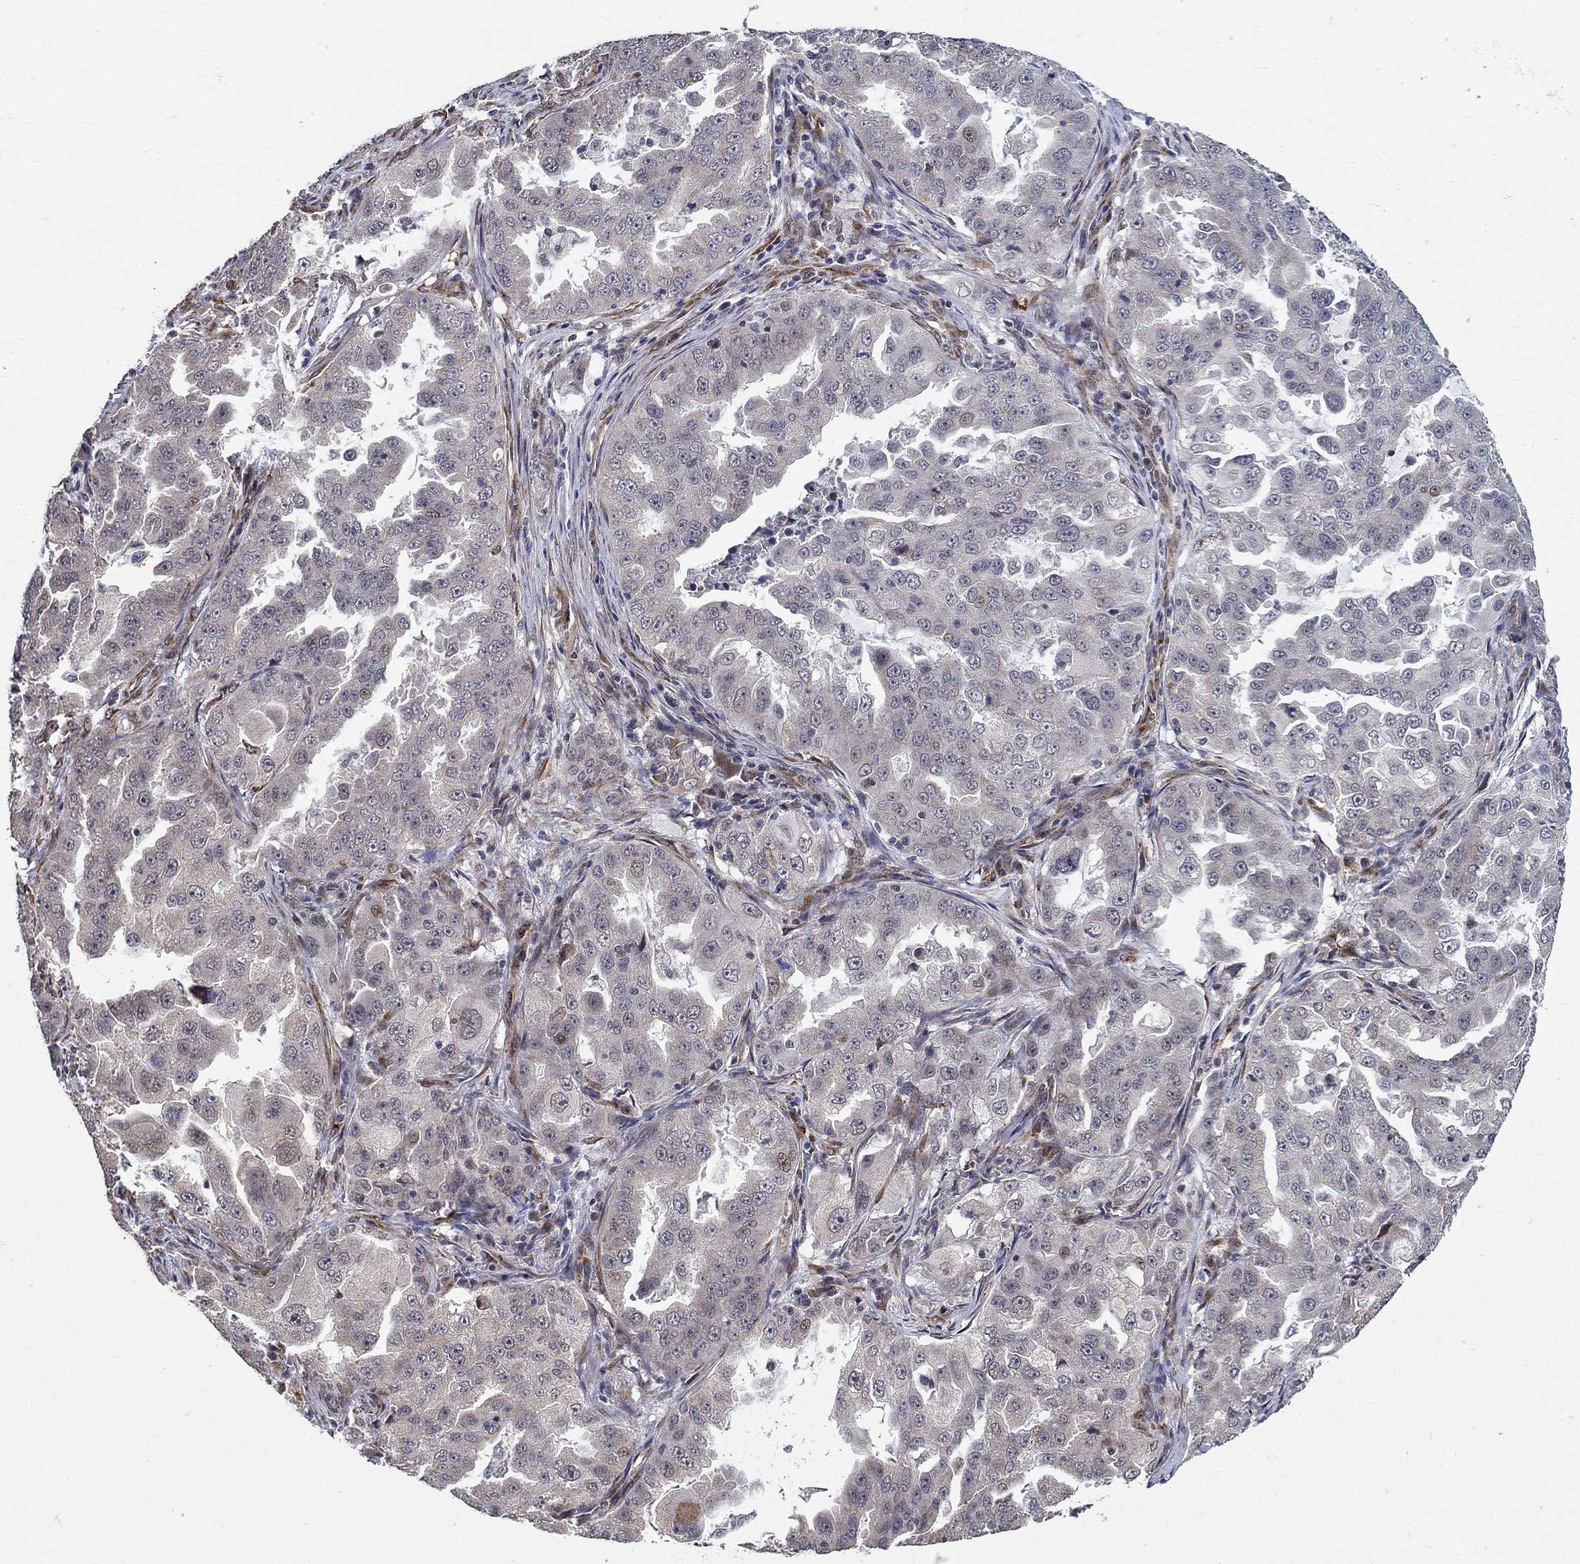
{"staining": {"intensity": "weak", "quantity": "<25%", "location": "nuclear"}, "tissue": "lung cancer", "cell_type": "Tumor cells", "image_type": "cancer", "snomed": [{"axis": "morphology", "description": "Adenocarcinoma, NOS"}, {"axis": "topography", "description": "Lung"}], "caption": "This is an IHC micrograph of lung cancer. There is no staining in tumor cells.", "gene": "ZNF594", "patient": {"sex": "female", "age": 61}}